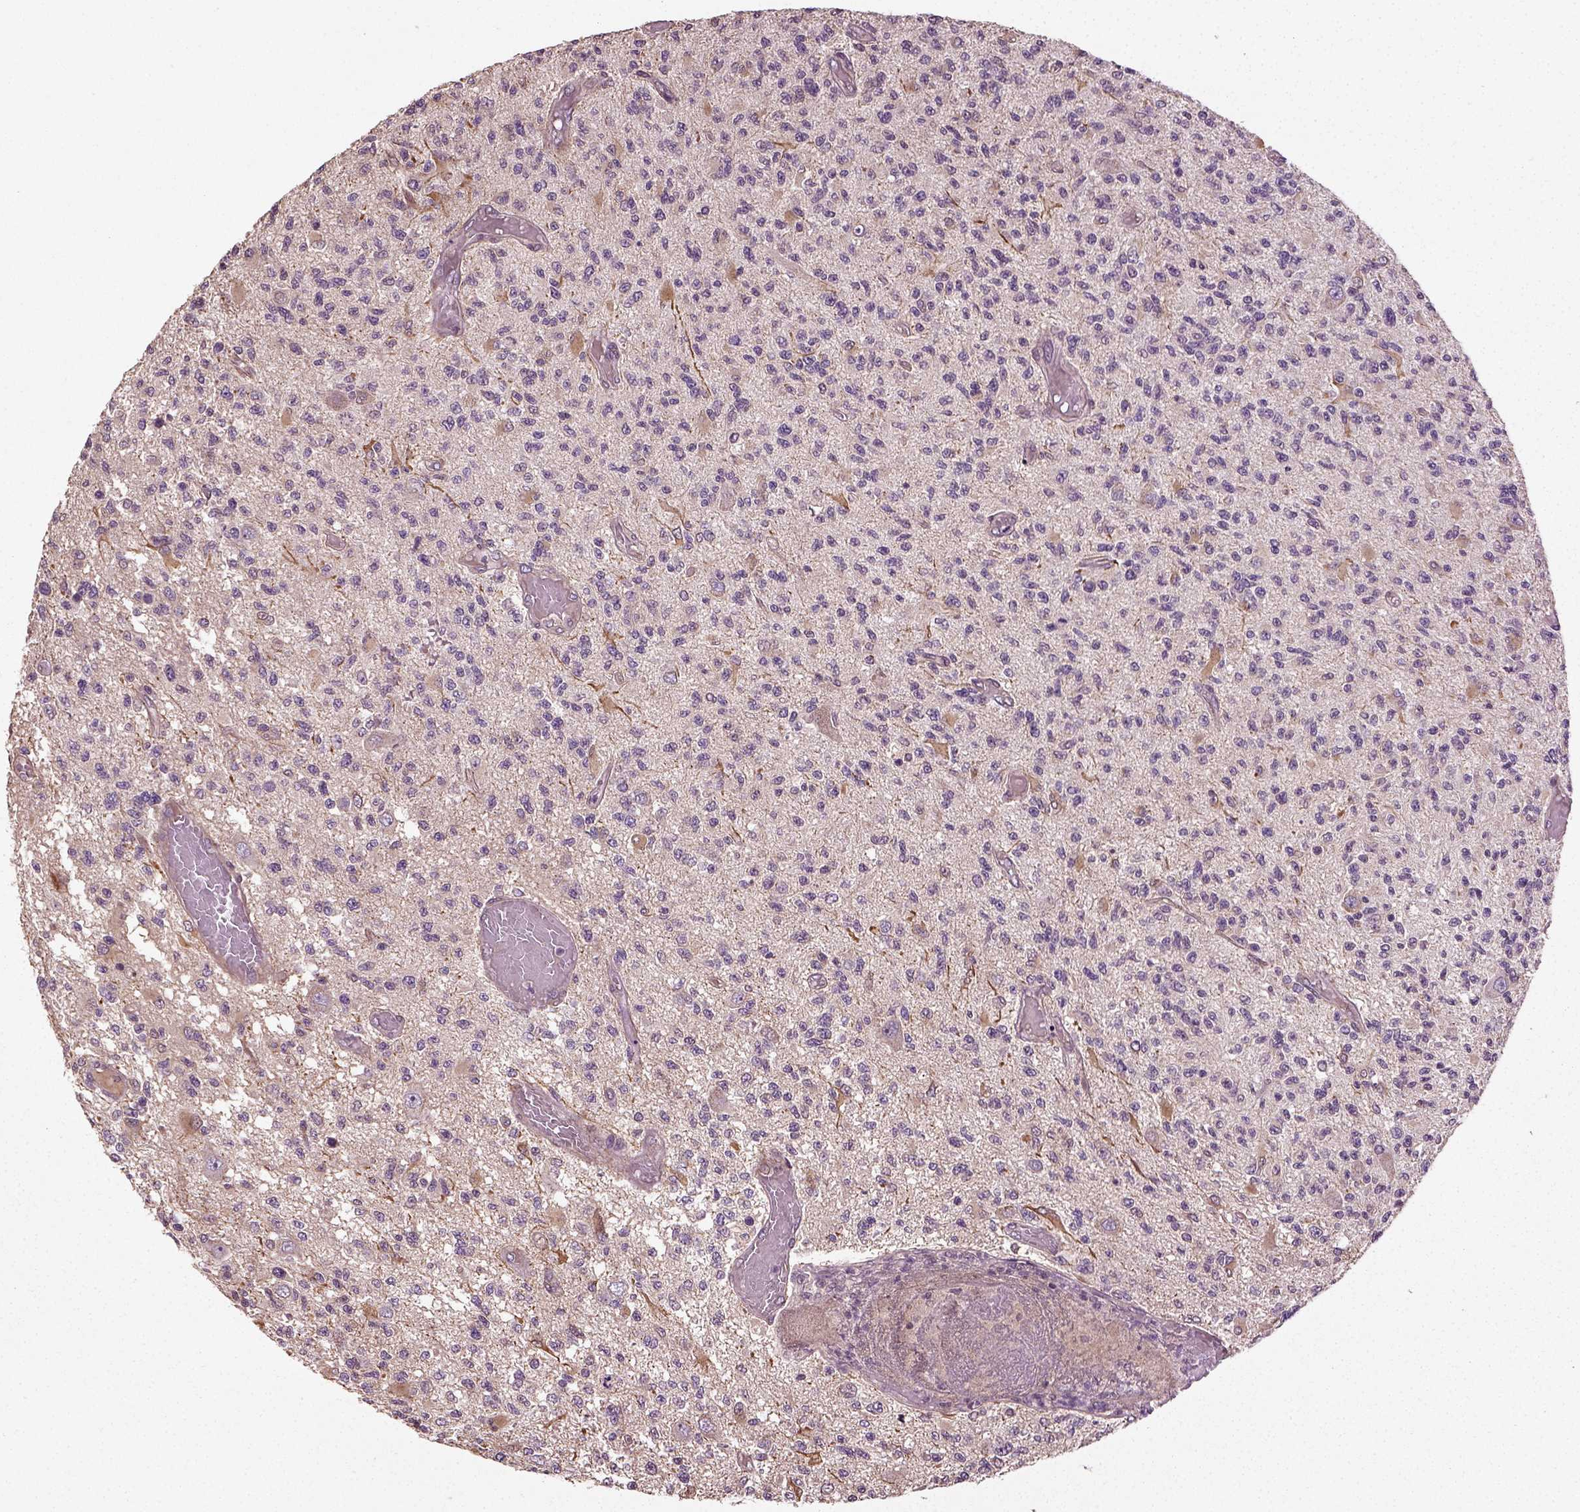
{"staining": {"intensity": "negative", "quantity": "none", "location": "none"}, "tissue": "glioma", "cell_type": "Tumor cells", "image_type": "cancer", "snomed": [{"axis": "morphology", "description": "Glioma, malignant, High grade"}, {"axis": "topography", "description": "Brain"}], "caption": "Immunohistochemistry (IHC) histopathology image of human high-grade glioma (malignant) stained for a protein (brown), which reveals no positivity in tumor cells.", "gene": "ERV3-1", "patient": {"sex": "female", "age": 63}}